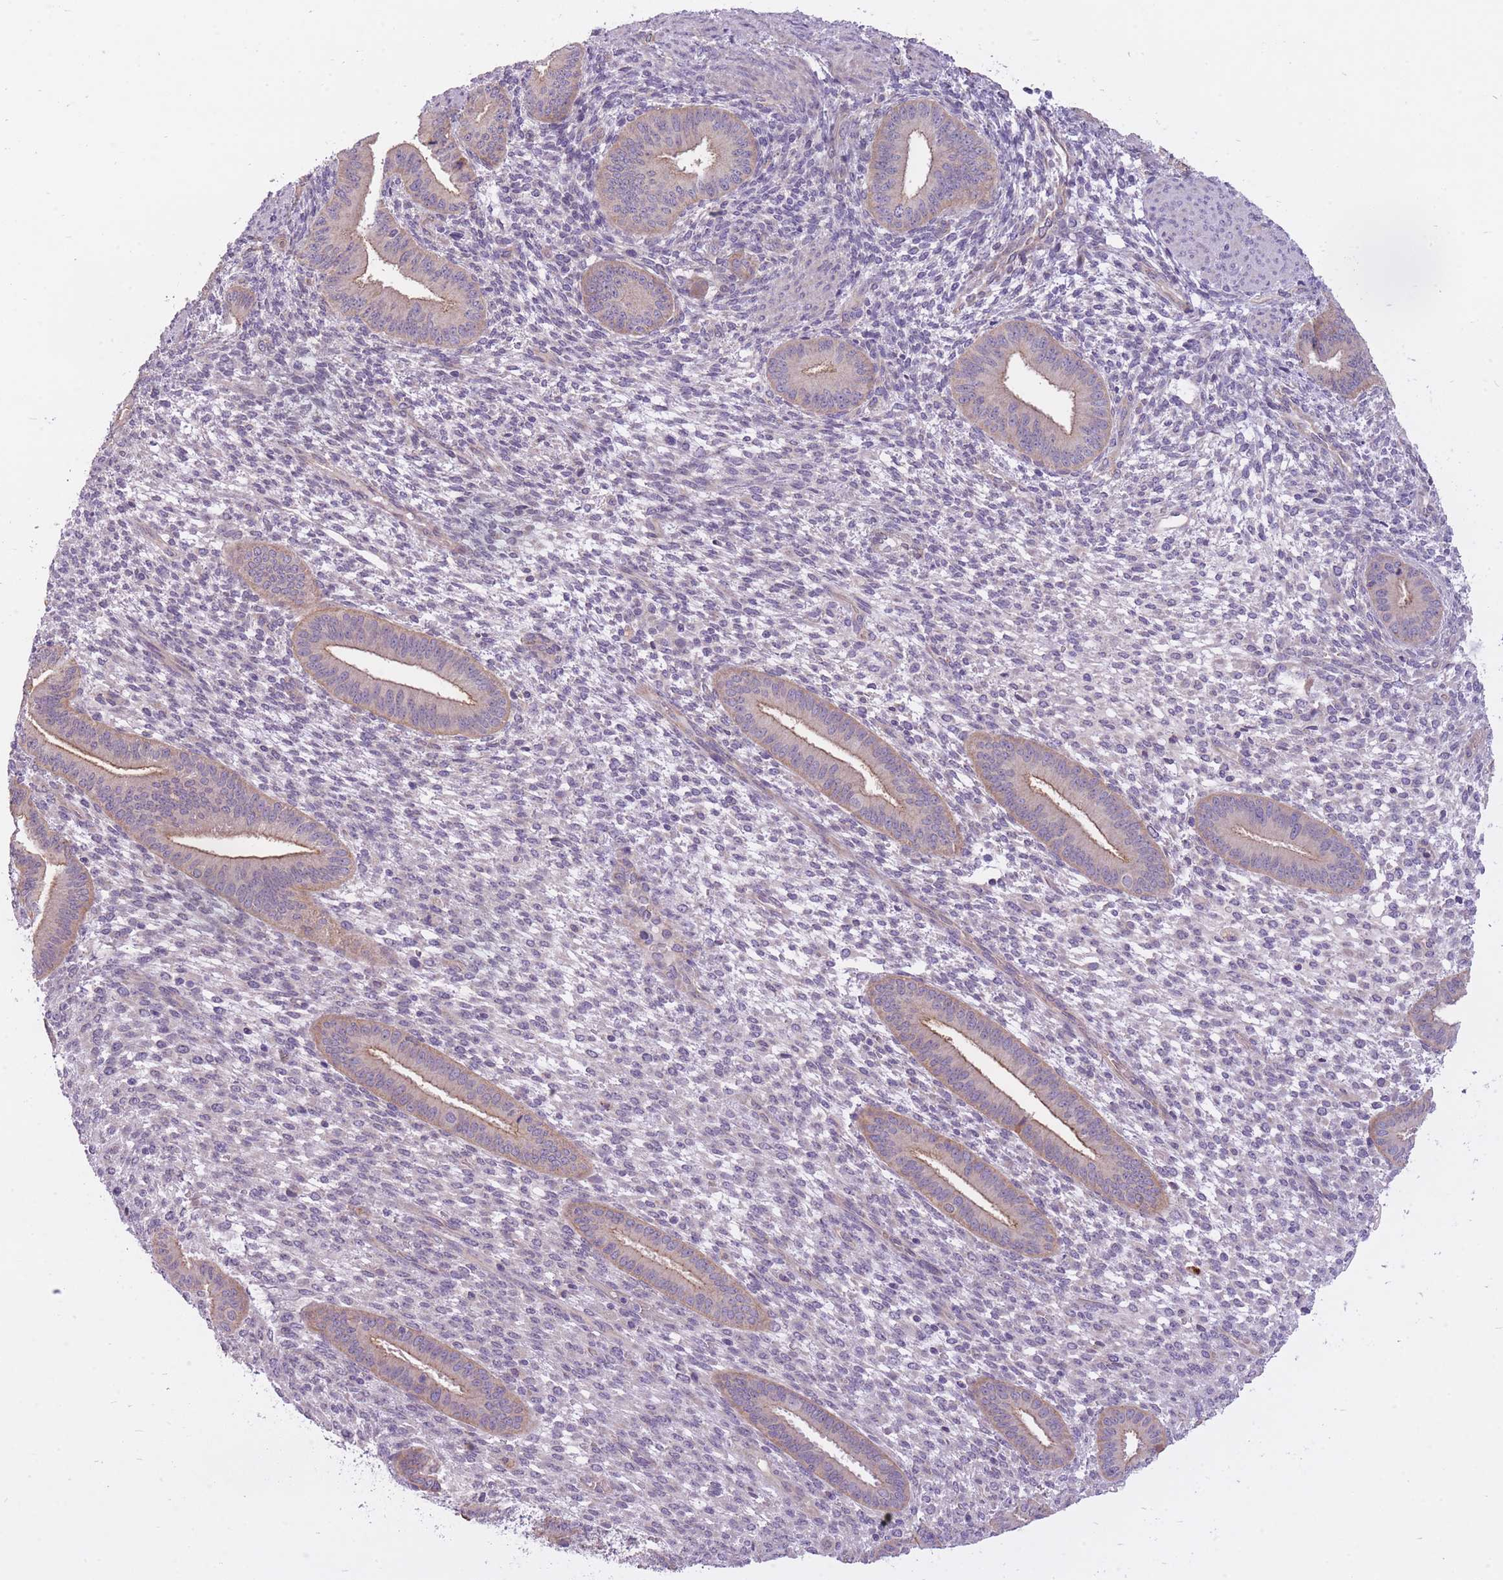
{"staining": {"intensity": "negative", "quantity": "none", "location": "none"}, "tissue": "endometrium", "cell_type": "Cells in endometrial stroma", "image_type": "normal", "snomed": [{"axis": "morphology", "description": "Normal tissue, NOS"}, {"axis": "topography", "description": "Endometrium"}], "caption": "This is a micrograph of IHC staining of normal endometrium, which shows no positivity in cells in endometrial stroma.", "gene": "REV1", "patient": {"sex": "female", "age": 36}}